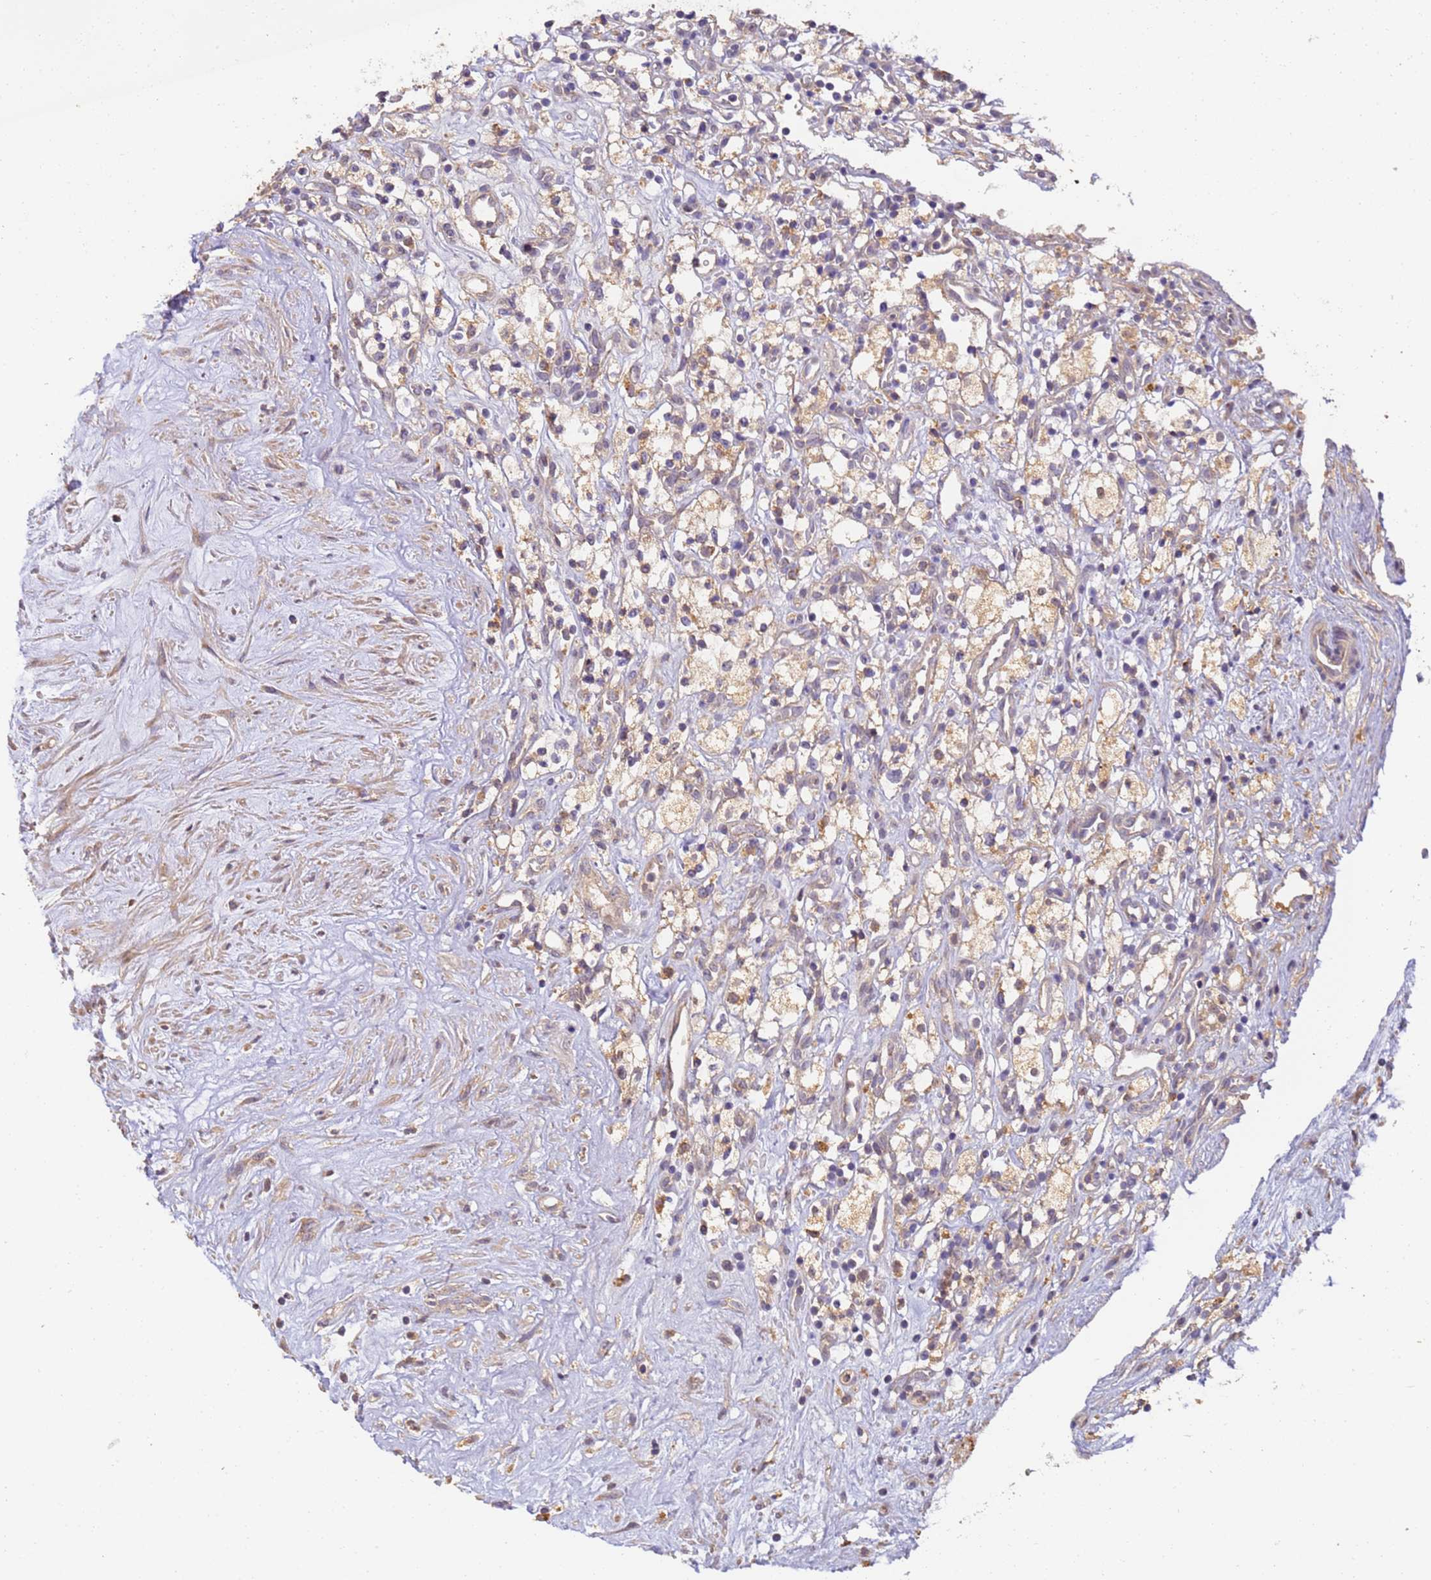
{"staining": {"intensity": "weak", "quantity": ">75%", "location": "cytoplasmic/membranous"}, "tissue": "renal cancer", "cell_type": "Tumor cells", "image_type": "cancer", "snomed": [{"axis": "morphology", "description": "Adenocarcinoma, NOS"}, {"axis": "topography", "description": "Kidney"}], "caption": "Brown immunohistochemical staining in renal cancer (adenocarcinoma) reveals weak cytoplasmic/membranous expression in about >75% of tumor cells.", "gene": "TIGAR", "patient": {"sex": "male", "age": 59}}